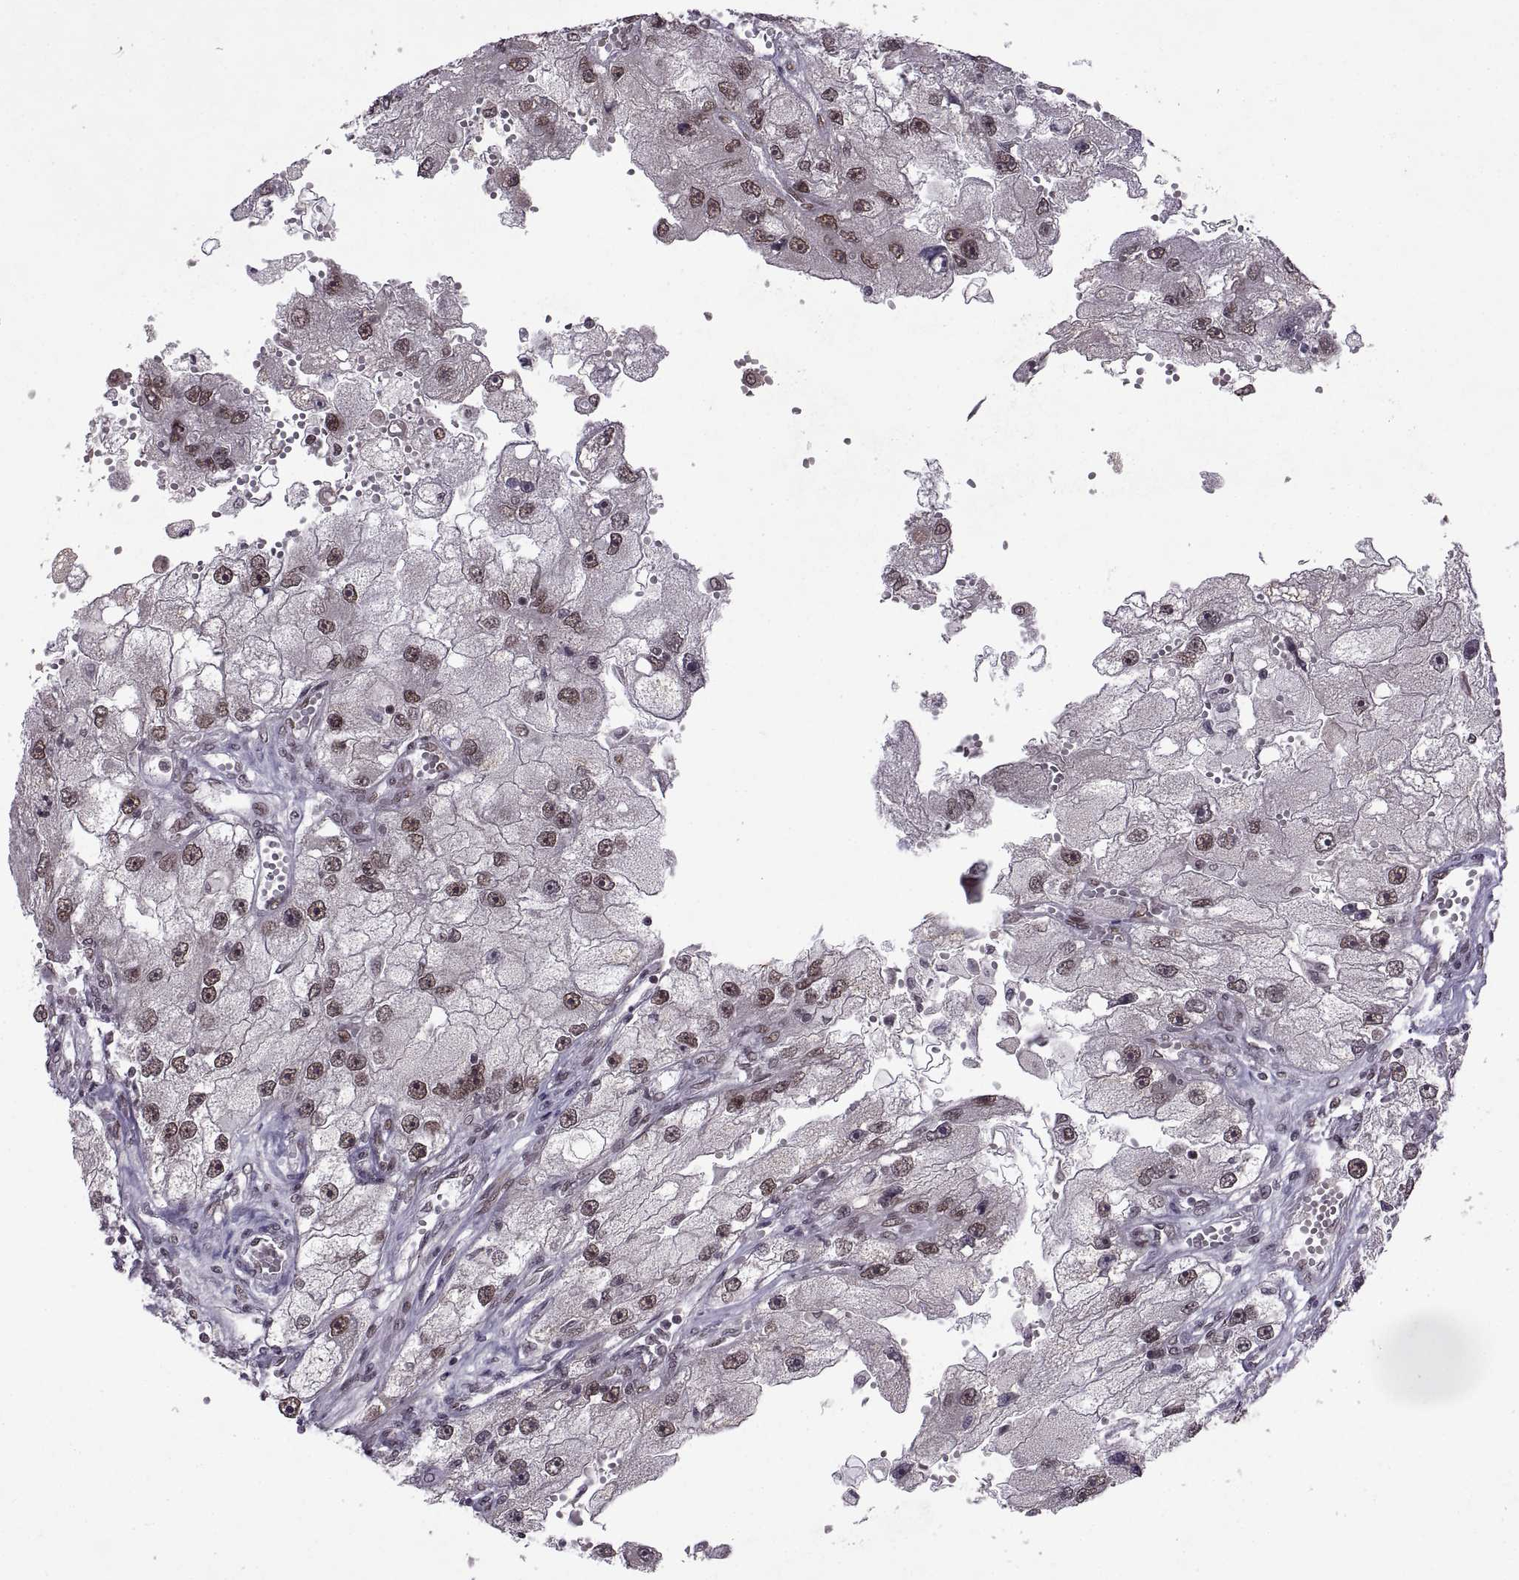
{"staining": {"intensity": "moderate", "quantity": ">75%", "location": "nuclear"}, "tissue": "renal cancer", "cell_type": "Tumor cells", "image_type": "cancer", "snomed": [{"axis": "morphology", "description": "Adenocarcinoma, NOS"}, {"axis": "topography", "description": "Kidney"}], "caption": "Immunohistochemistry (DAB (3,3'-diaminobenzidine)) staining of human adenocarcinoma (renal) reveals moderate nuclear protein expression in approximately >75% of tumor cells. (DAB = brown stain, brightfield microscopy at high magnification).", "gene": "MT1E", "patient": {"sex": "male", "age": 63}}